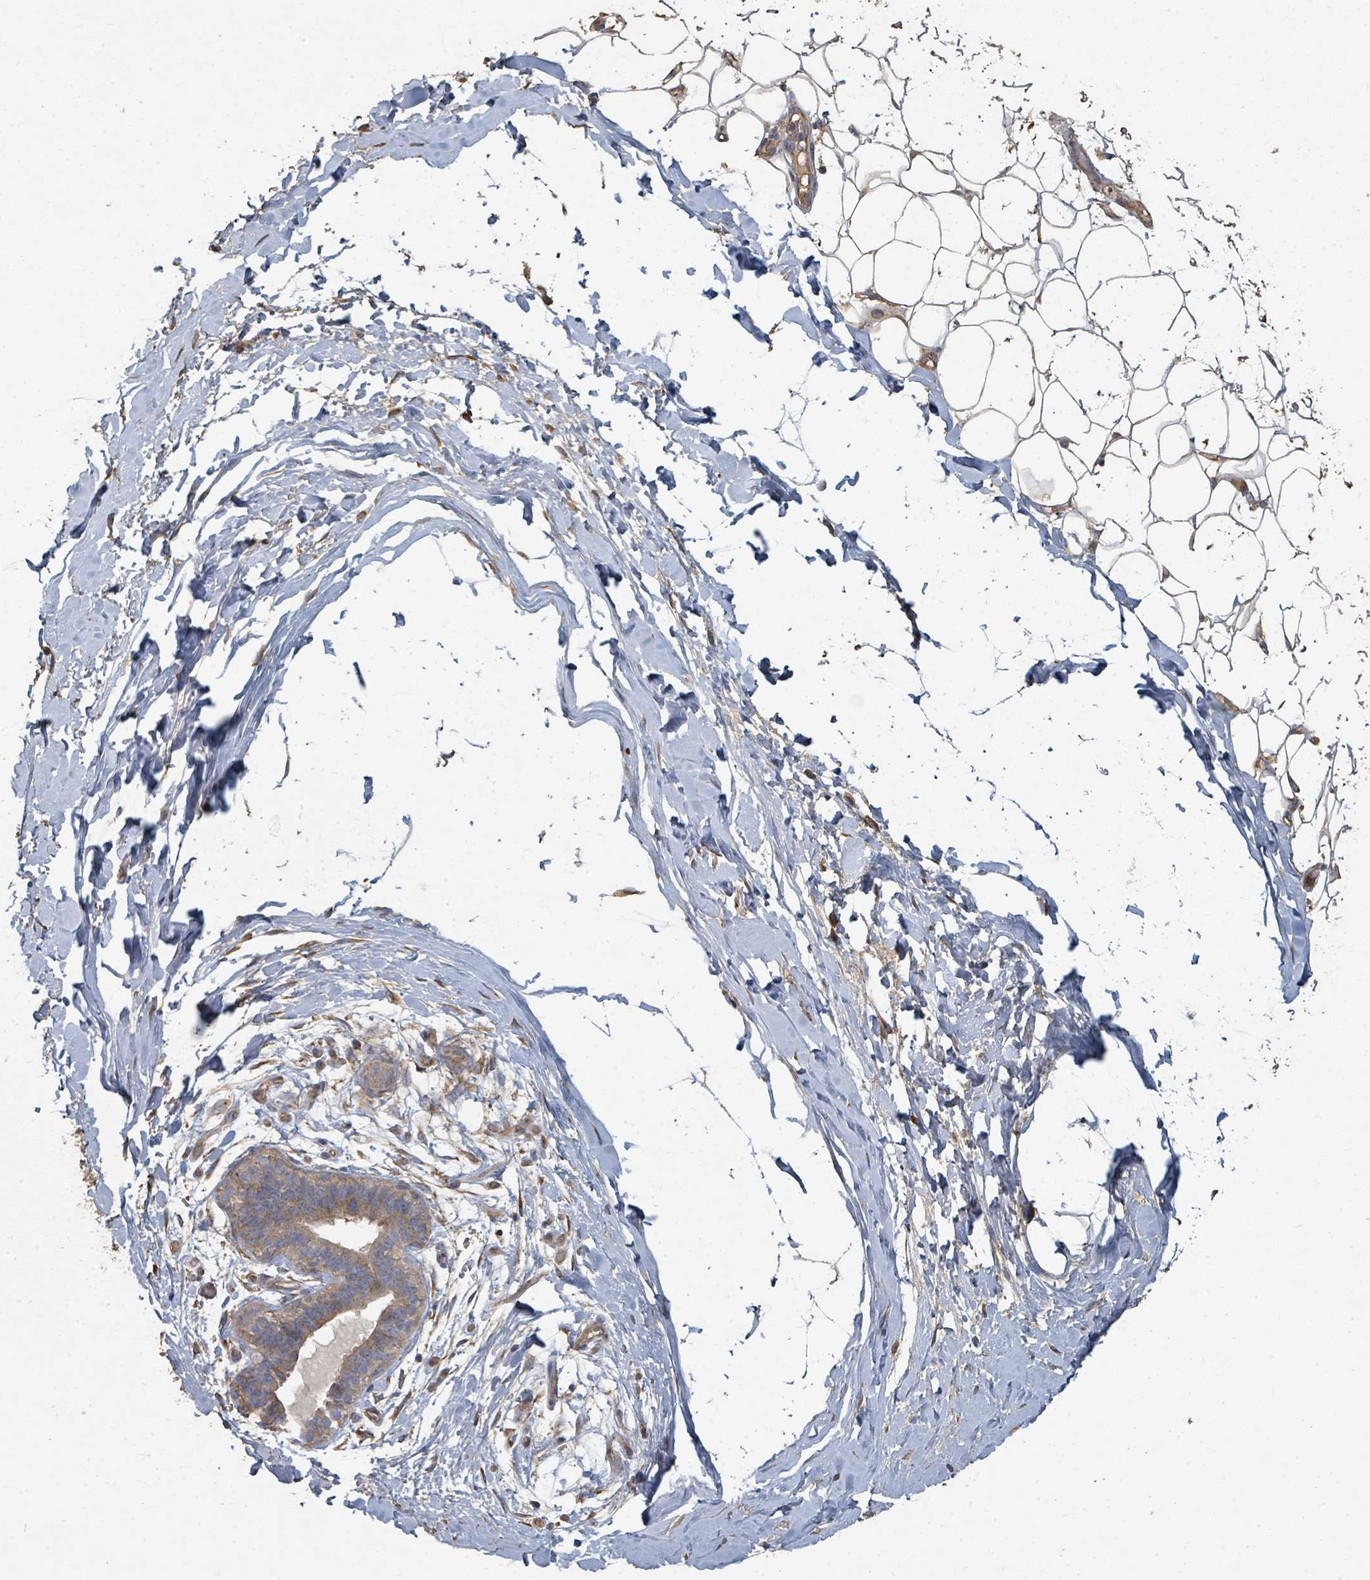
{"staining": {"intensity": "weak", "quantity": ">75%", "location": "cytoplasmic/membranous"}, "tissue": "adipose tissue", "cell_type": "Adipocytes", "image_type": "normal", "snomed": [{"axis": "morphology", "description": "Normal tissue, NOS"}, {"axis": "topography", "description": "Breast"}], "caption": "High-magnification brightfield microscopy of normal adipose tissue stained with DAB (brown) and counterstained with hematoxylin (blue). adipocytes exhibit weak cytoplasmic/membranous expression is present in approximately>75% of cells.", "gene": "WDFY1", "patient": {"sex": "female", "age": 26}}